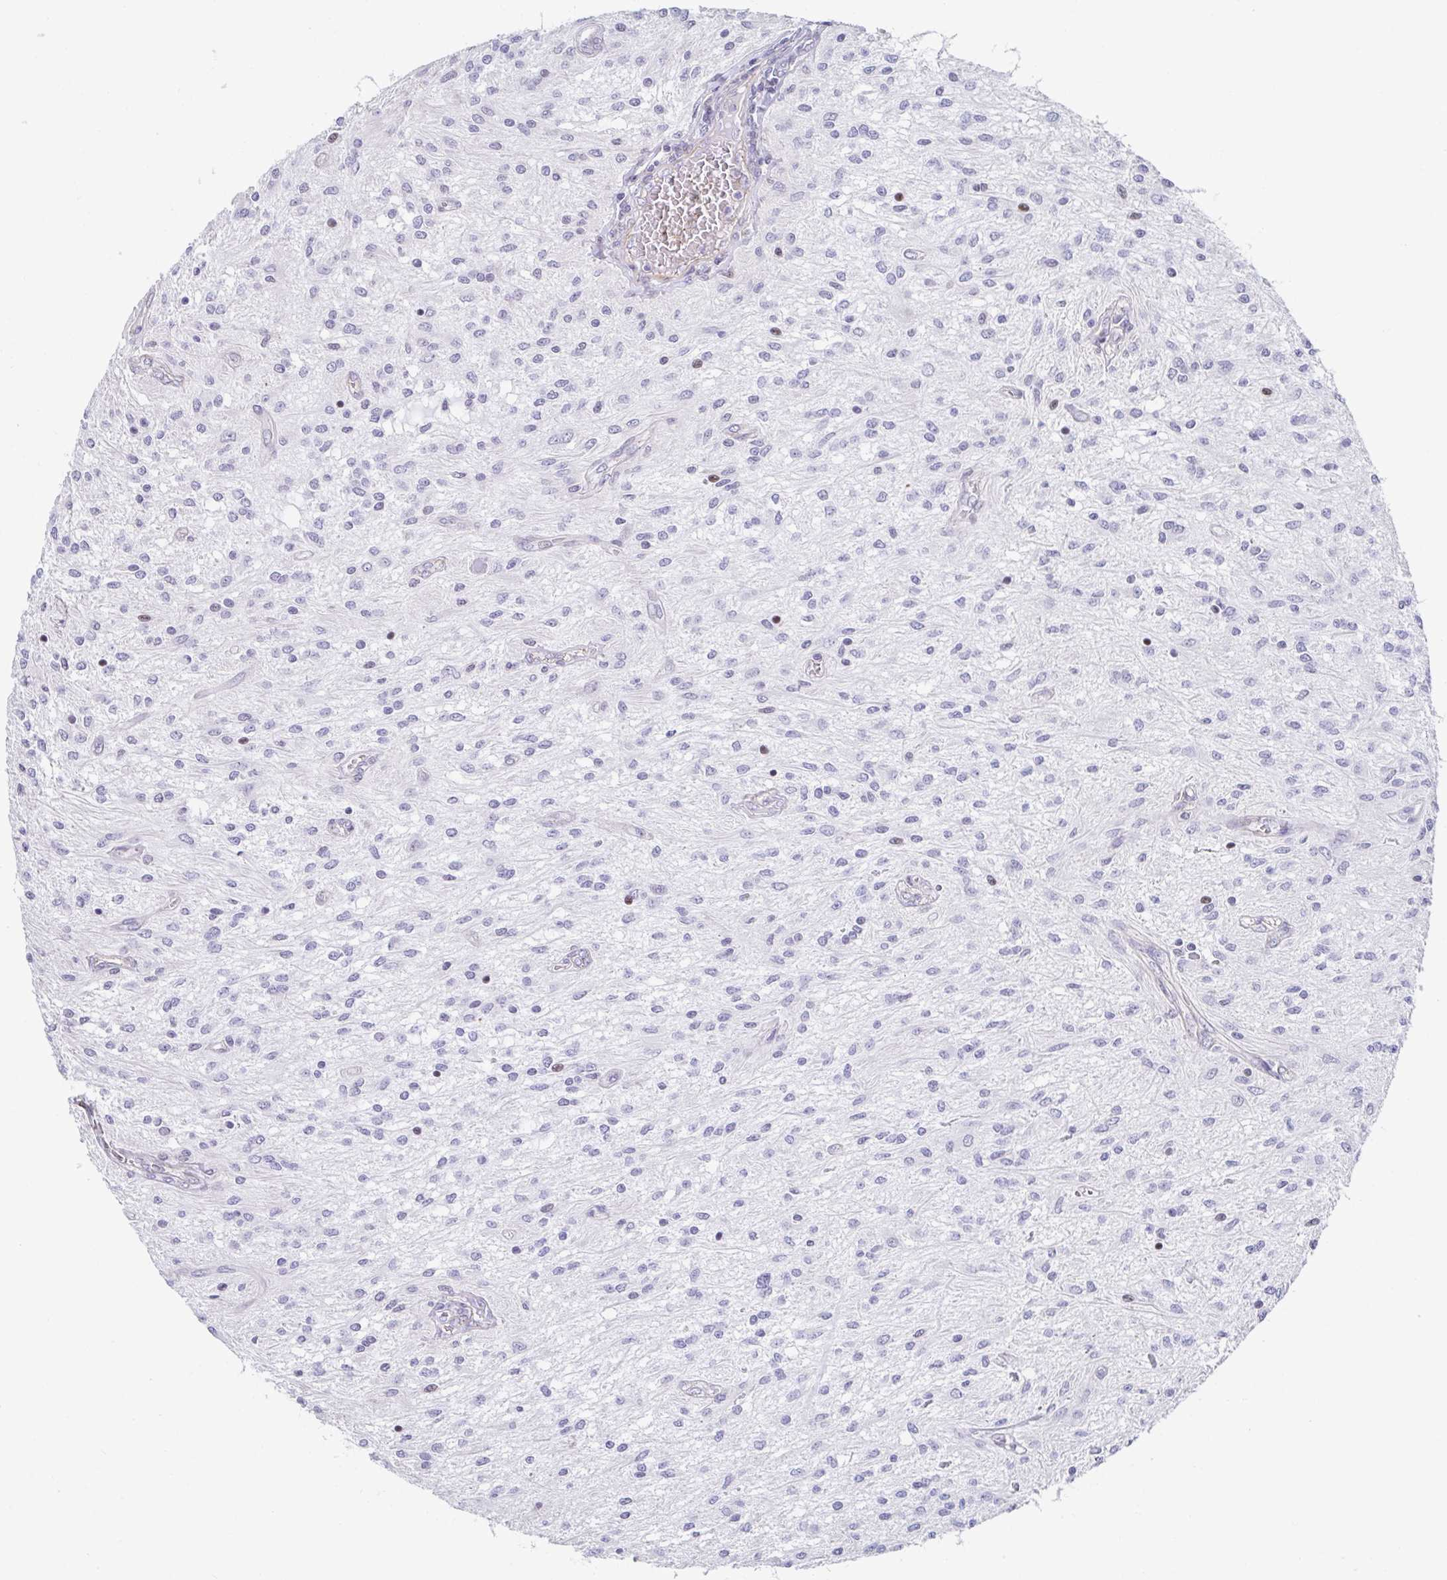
{"staining": {"intensity": "negative", "quantity": "none", "location": "none"}, "tissue": "glioma", "cell_type": "Tumor cells", "image_type": "cancer", "snomed": [{"axis": "morphology", "description": "Glioma, malignant, Low grade"}, {"axis": "topography", "description": "Cerebellum"}], "caption": "Human malignant glioma (low-grade) stained for a protein using immunohistochemistry exhibits no positivity in tumor cells.", "gene": "WDR72", "patient": {"sex": "female", "age": 14}}